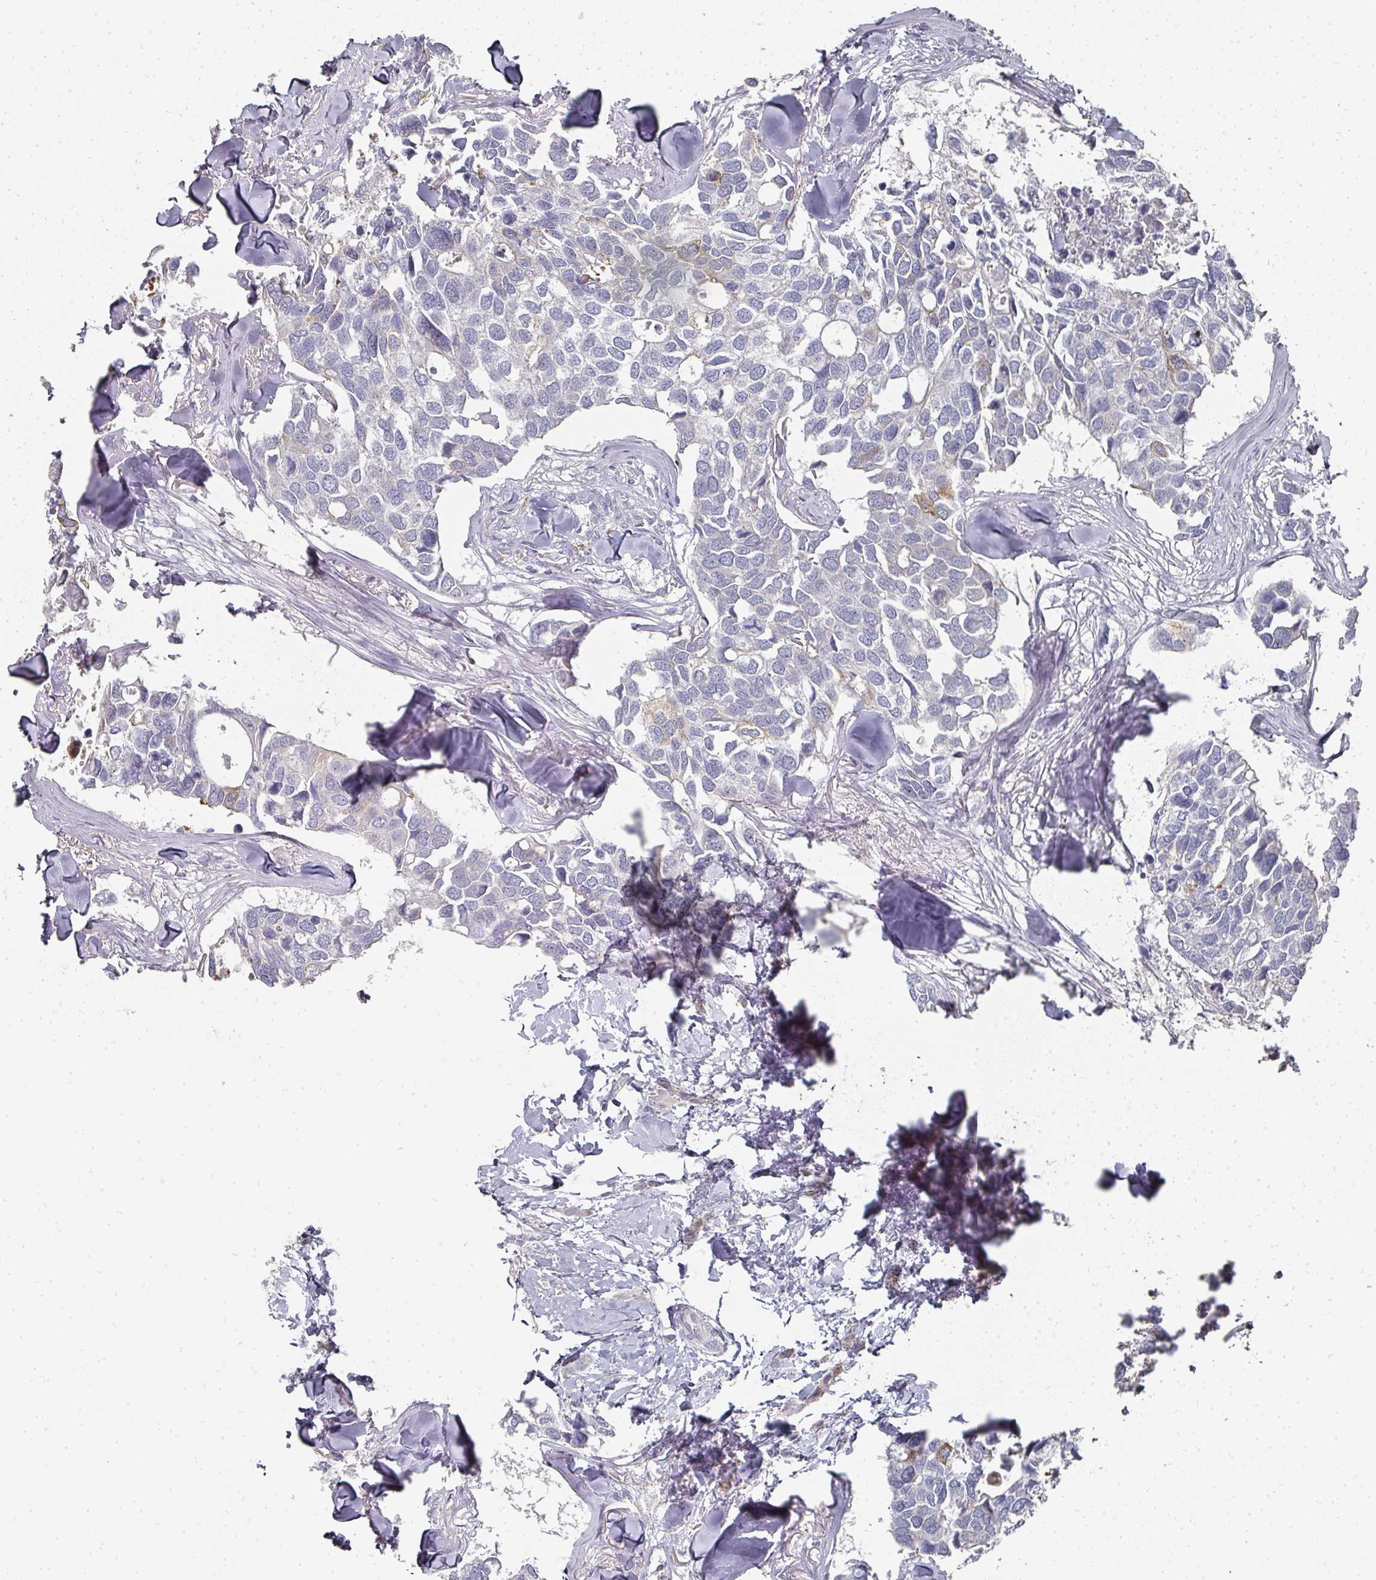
{"staining": {"intensity": "moderate", "quantity": "<25%", "location": "cytoplasmic/membranous"}, "tissue": "breast cancer", "cell_type": "Tumor cells", "image_type": "cancer", "snomed": [{"axis": "morphology", "description": "Duct carcinoma"}, {"axis": "topography", "description": "Breast"}], "caption": "Breast invasive ductal carcinoma tissue reveals moderate cytoplasmic/membranous positivity in approximately <25% of tumor cells, visualized by immunohistochemistry.", "gene": "CAMP", "patient": {"sex": "female", "age": 83}}